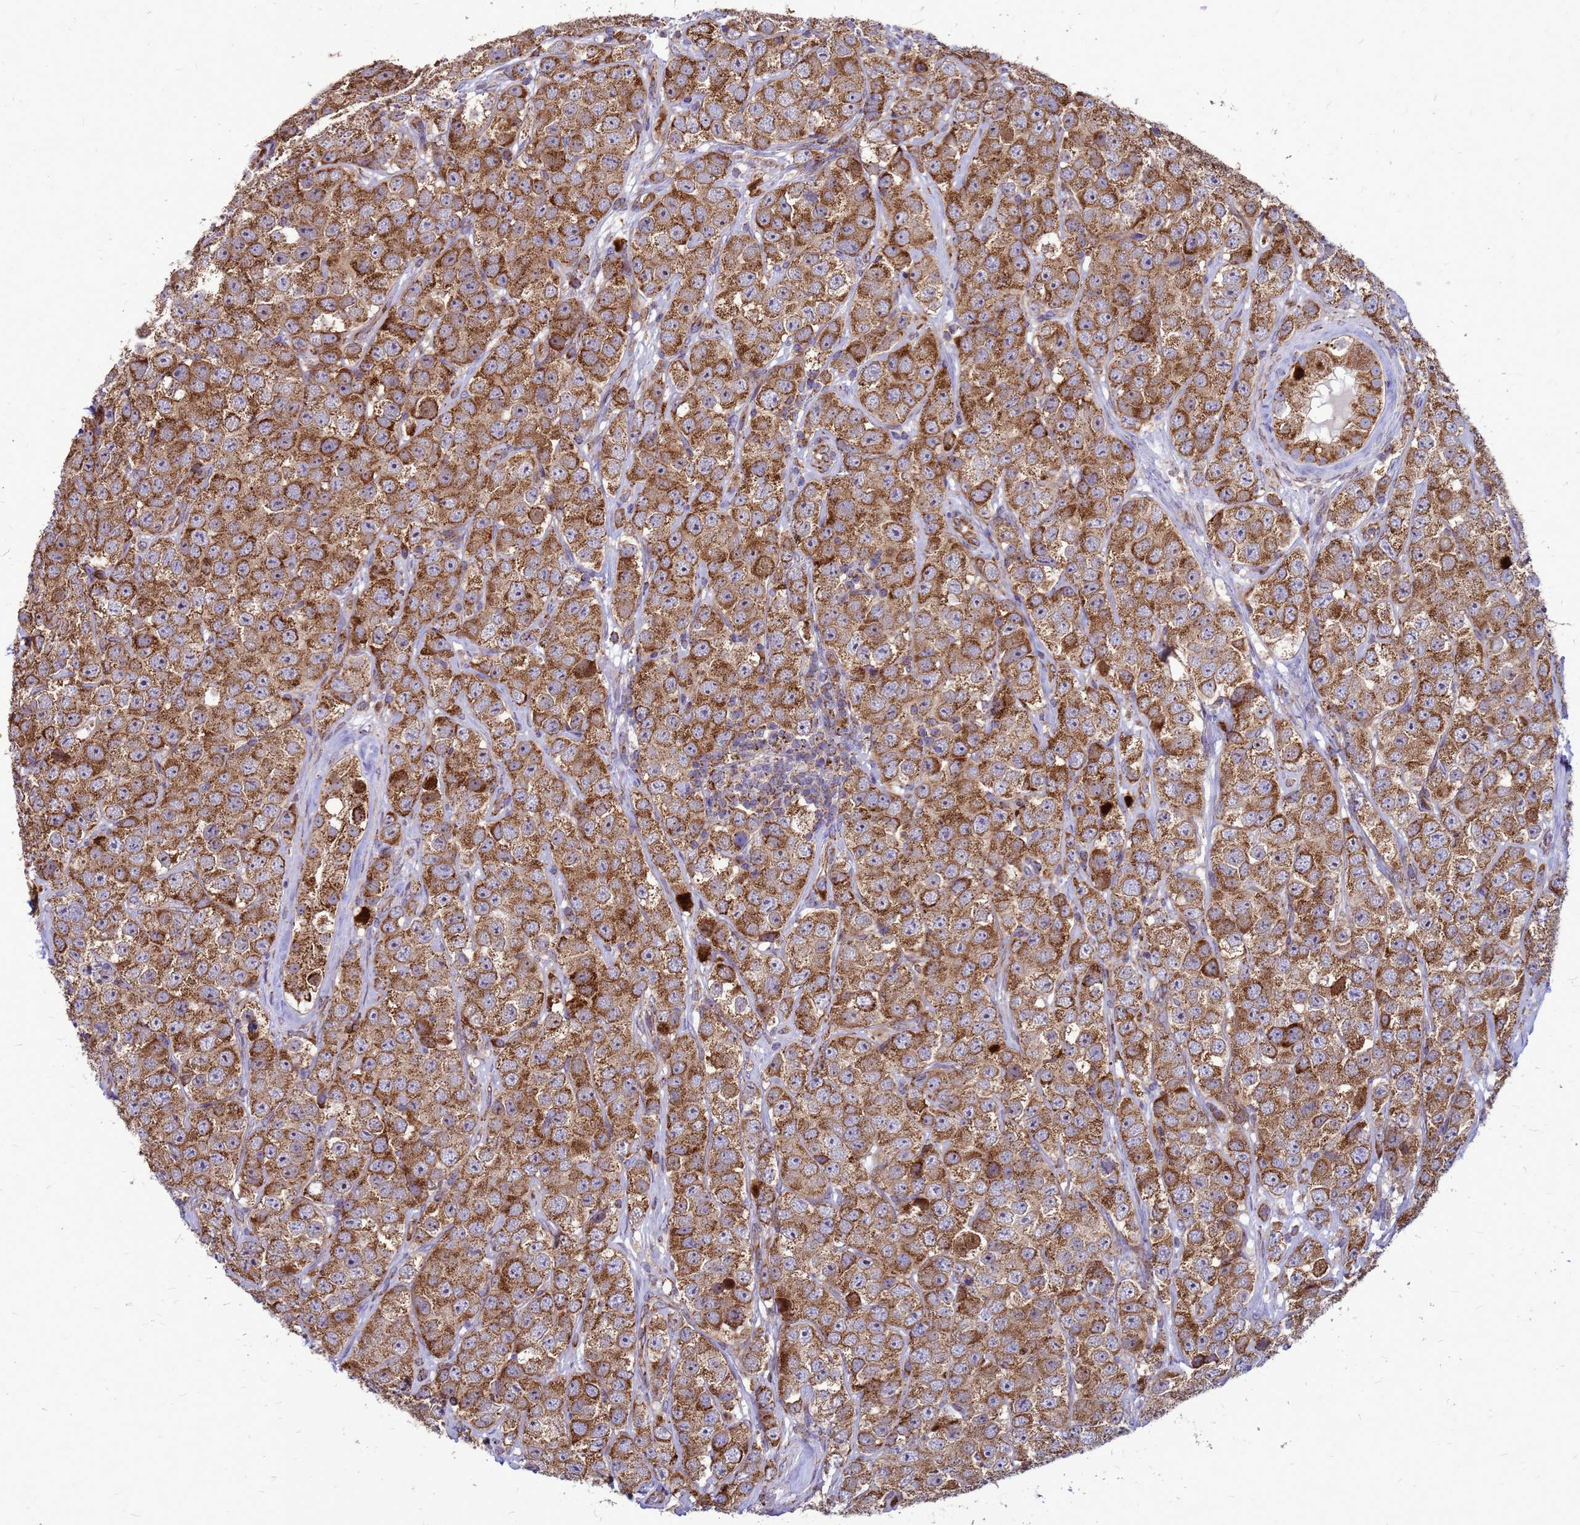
{"staining": {"intensity": "moderate", "quantity": ">75%", "location": "cytoplasmic/membranous"}, "tissue": "testis cancer", "cell_type": "Tumor cells", "image_type": "cancer", "snomed": [{"axis": "morphology", "description": "Seminoma, NOS"}, {"axis": "topography", "description": "Testis"}], "caption": "Immunohistochemistry (DAB) staining of seminoma (testis) demonstrates moderate cytoplasmic/membranous protein positivity in about >75% of tumor cells. (brown staining indicates protein expression, while blue staining denotes nuclei).", "gene": "FSTL4", "patient": {"sex": "male", "age": 28}}